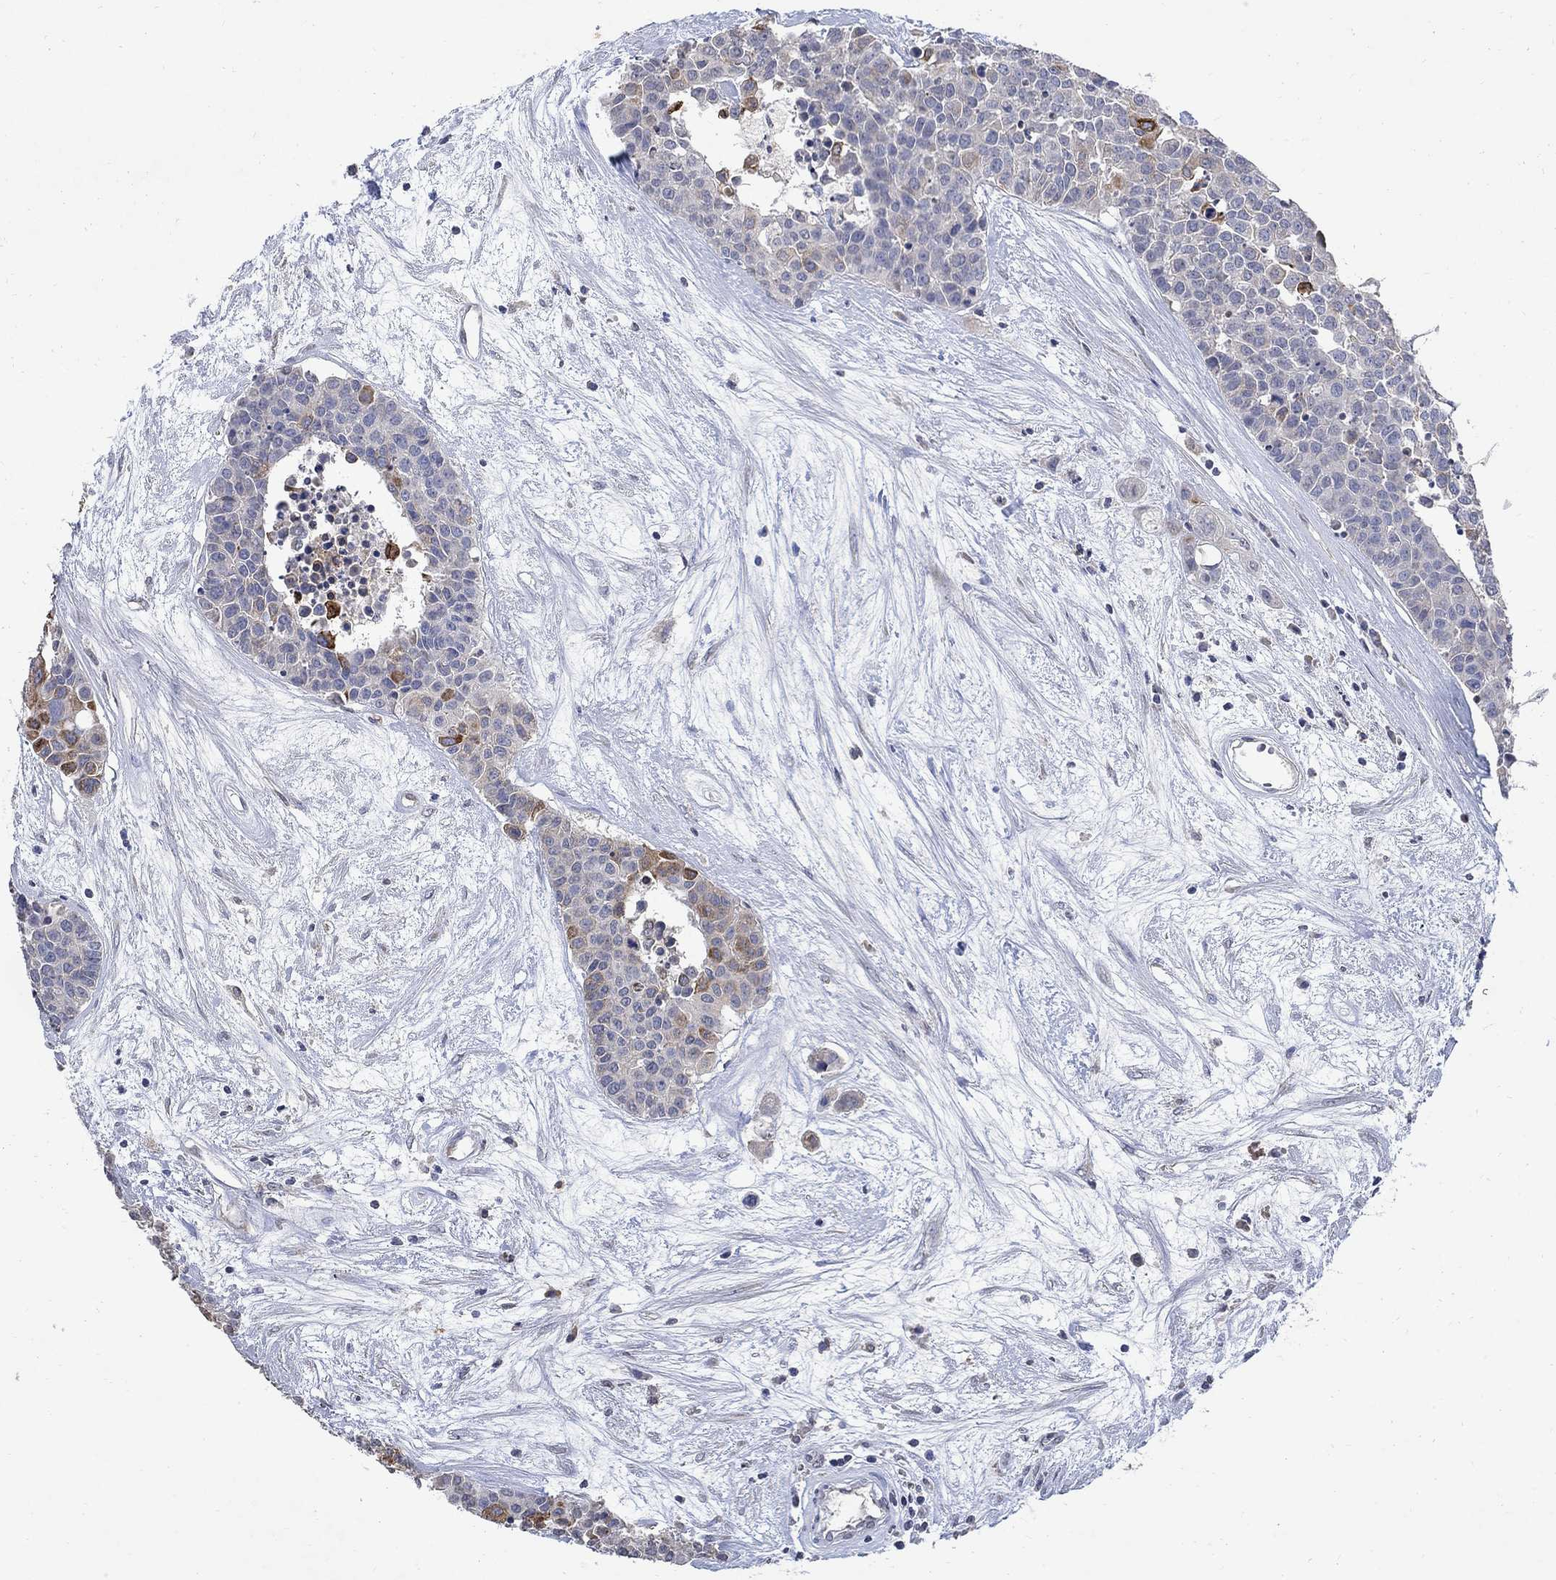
{"staining": {"intensity": "strong", "quantity": "<25%", "location": "cytoplasmic/membranous"}, "tissue": "carcinoid", "cell_type": "Tumor cells", "image_type": "cancer", "snomed": [{"axis": "morphology", "description": "Carcinoid, malignant, NOS"}, {"axis": "topography", "description": "Colon"}], "caption": "This is an image of immunohistochemistry staining of carcinoid (malignant), which shows strong expression in the cytoplasmic/membranous of tumor cells.", "gene": "TMEM169", "patient": {"sex": "male", "age": 81}}